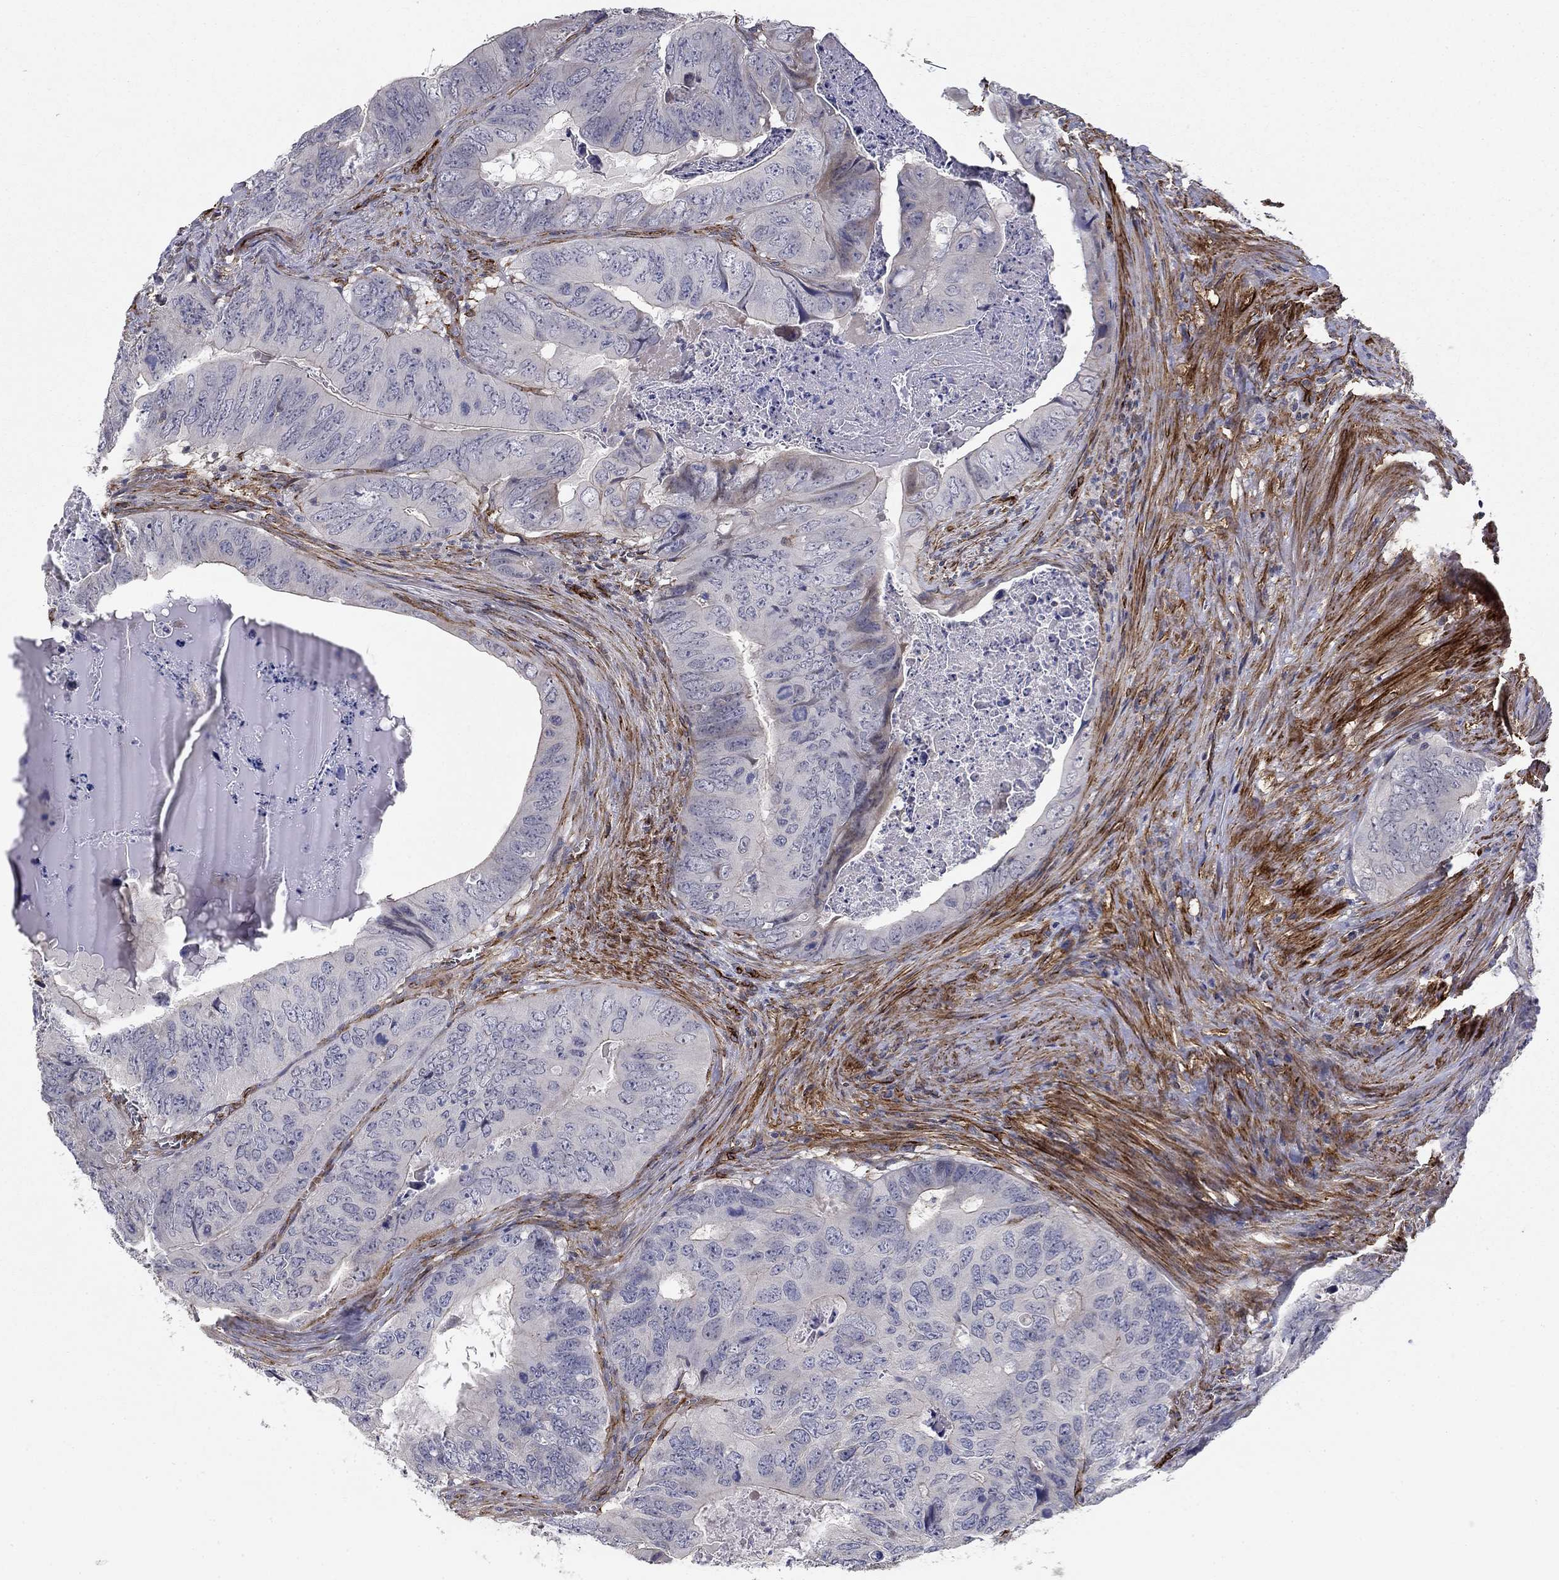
{"staining": {"intensity": "negative", "quantity": "none", "location": "none"}, "tissue": "colorectal cancer", "cell_type": "Tumor cells", "image_type": "cancer", "snomed": [{"axis": "morphology", "description": "Adenocarcinoma, NOS"}, {"axis": "topography", "description": "Colon"}], "caption": "There is no significant staining in tumor cells of colorectal cancer.", "gene": "SYNC", "patient": {"sex": "male", "age": 79}}